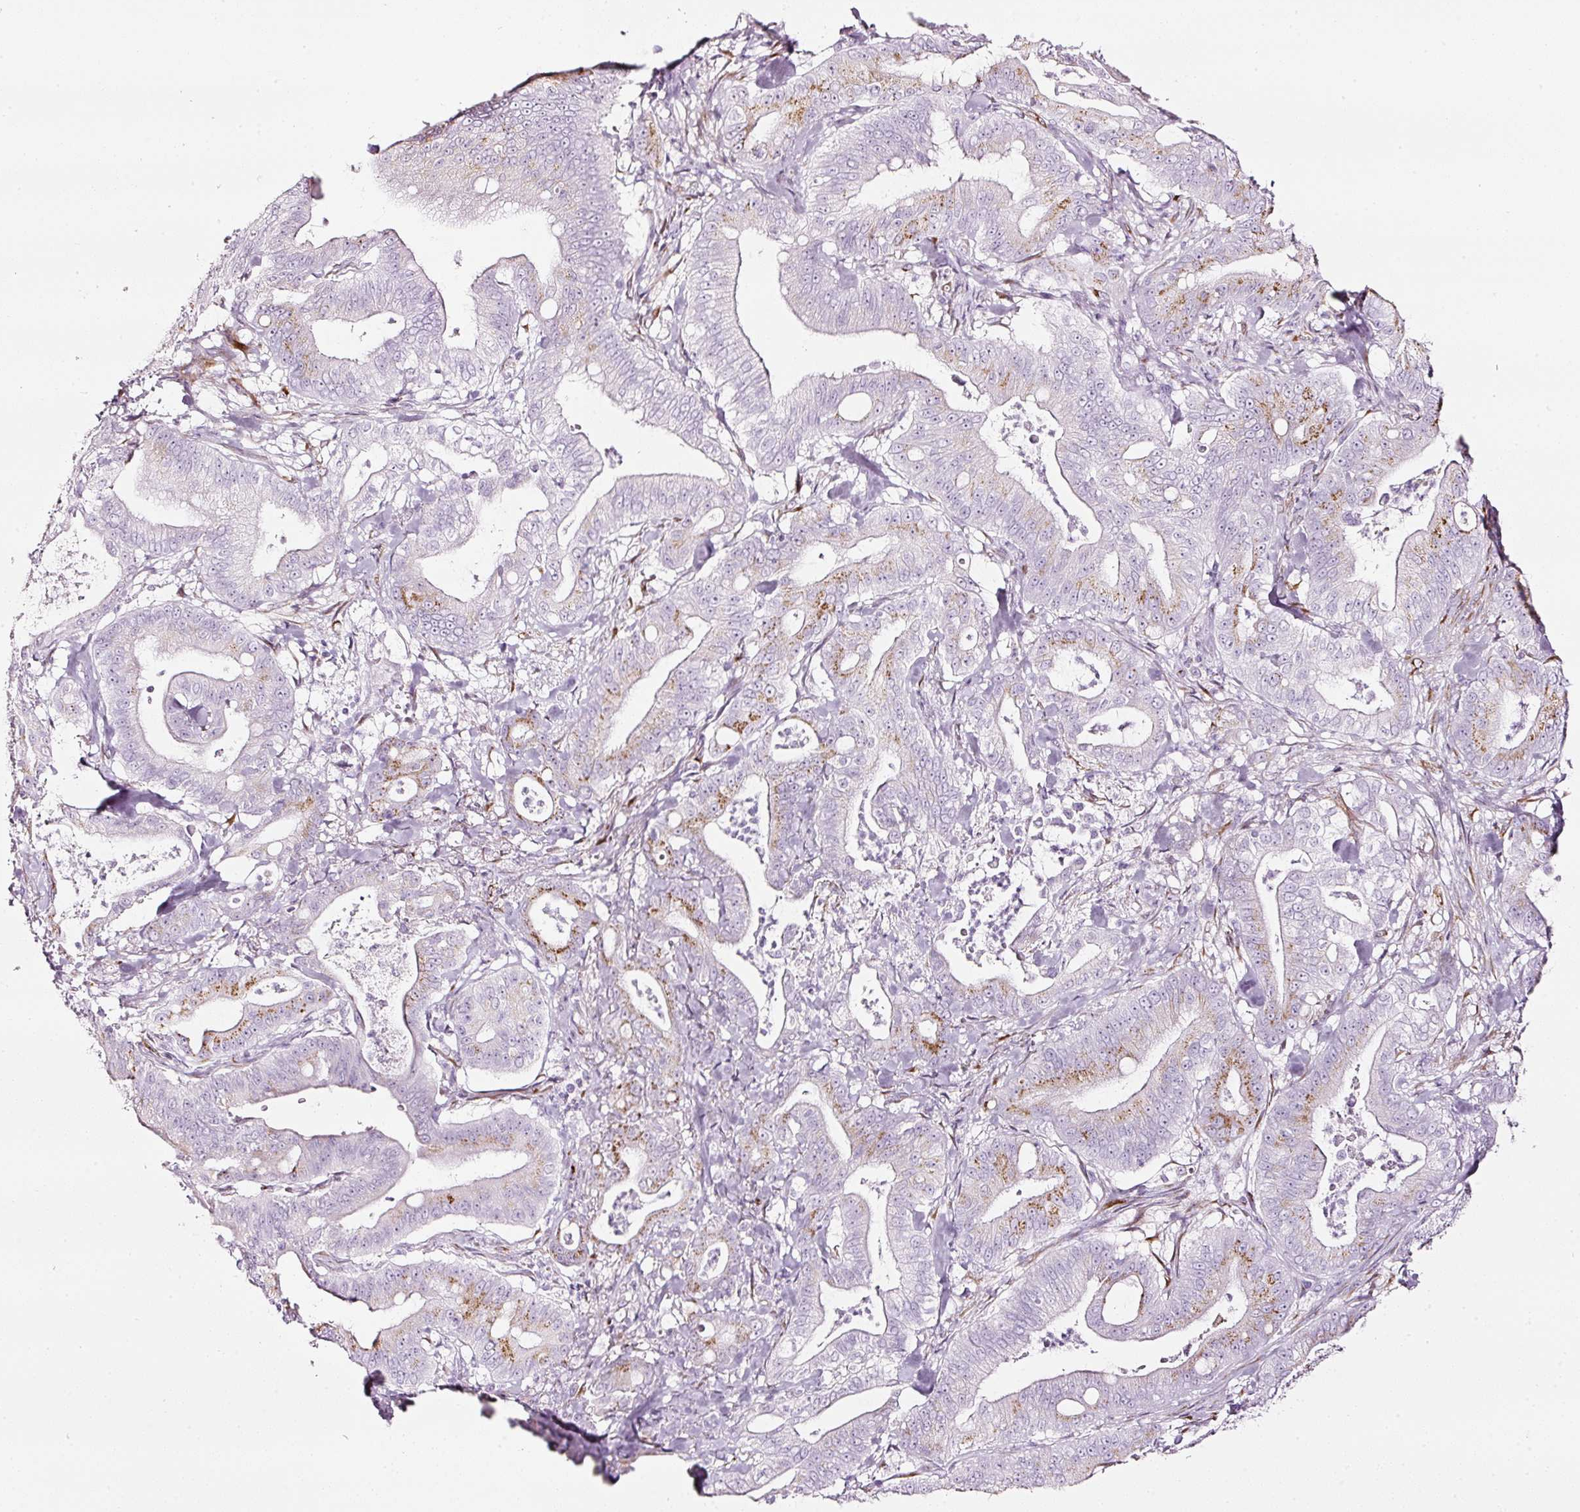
{"staining": {"intensity": "moderate", "quantity": "25%-75%", "location": "cytoplasmic/membranous"}, "tissue": "pancreatic cancer", "cell_type": "Tumor cells", "image_type": "cancer", "snomed": [{"axis": "morphology", "description": "Adenocarcinoma, NOS"}, {"axis": "topography", "description": "Pancreas"}], "caption": "Tumor cells demonstrate medium levels of moderate cytoplasmic/membranous expression in approximately 25%-75% of cells in human pancreatic adenocarcinoma. Nuclei are stained in blue.", "gene": "SDF4", "patient": {"sex": "male", "age": 71}}